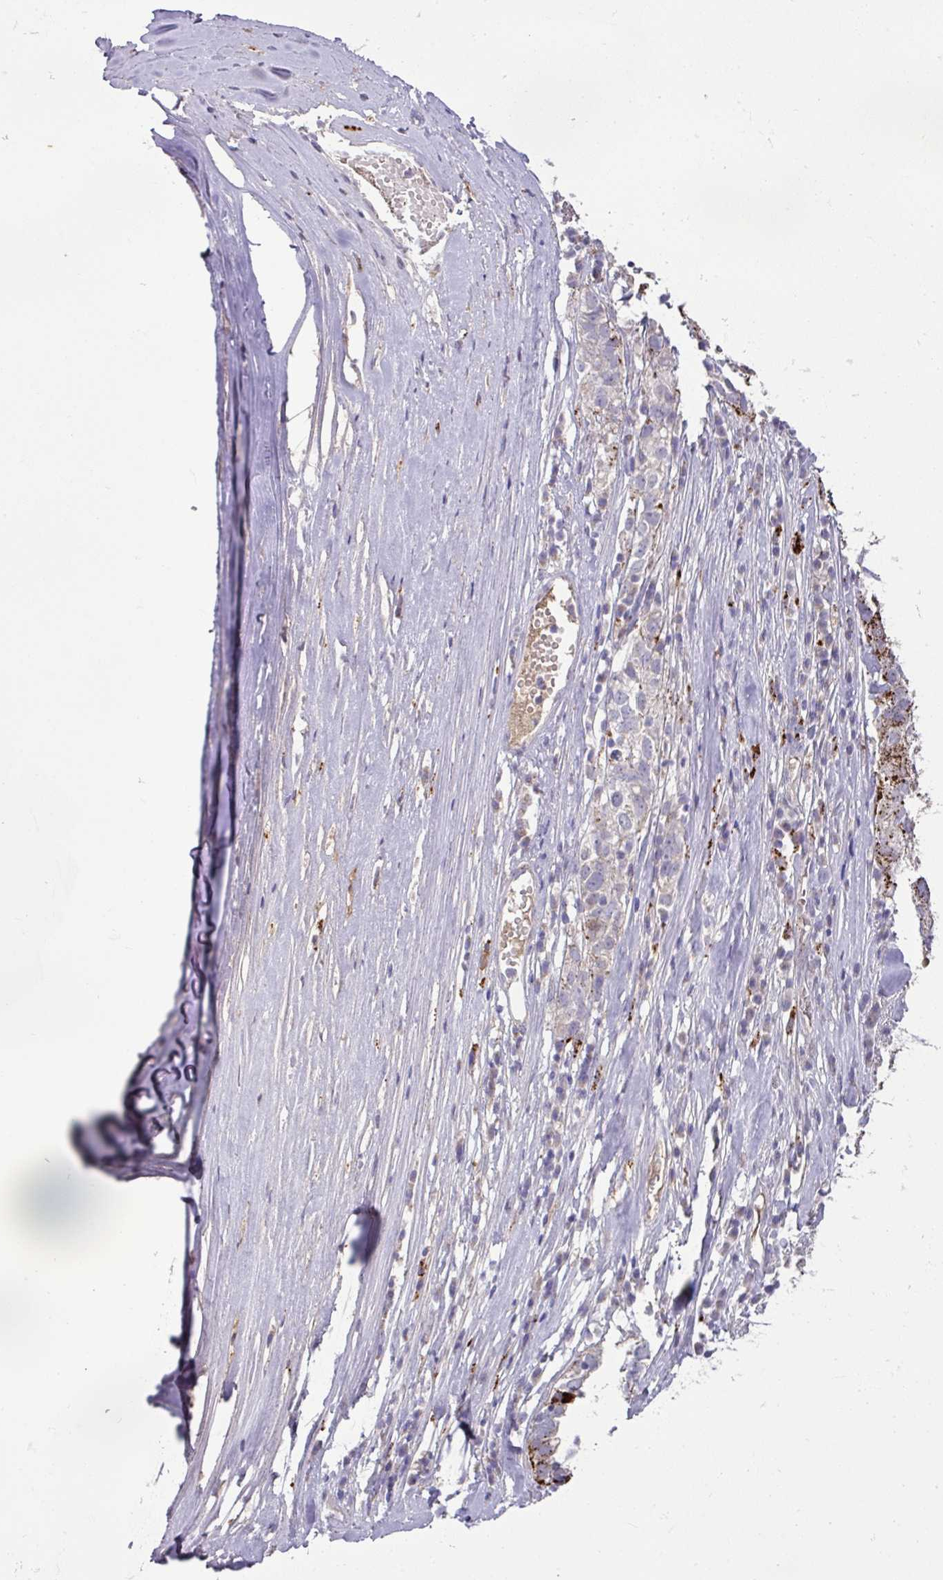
{"staining": {"intensity": "moderate", "quantity": "<25%", "location": "cytoplasmic/membranous"}, "tissue": "ovarian cancer", "cell_type": "Tumor cells", "image_type": "cancer", "snomed": [{"axis": "morphology", "description": "Carcinoma, endometroid"}, {"axis": "topography", "description": "Ovary"}], "caption": "Protein staining of ovarian endometroid carcinoma tissue displays moderate cytoplasmic/membranous expression in approximately <25% of tumor cells.", "gene": "PLEKHH3", "patient": {"sex": "female", "age": 62}}